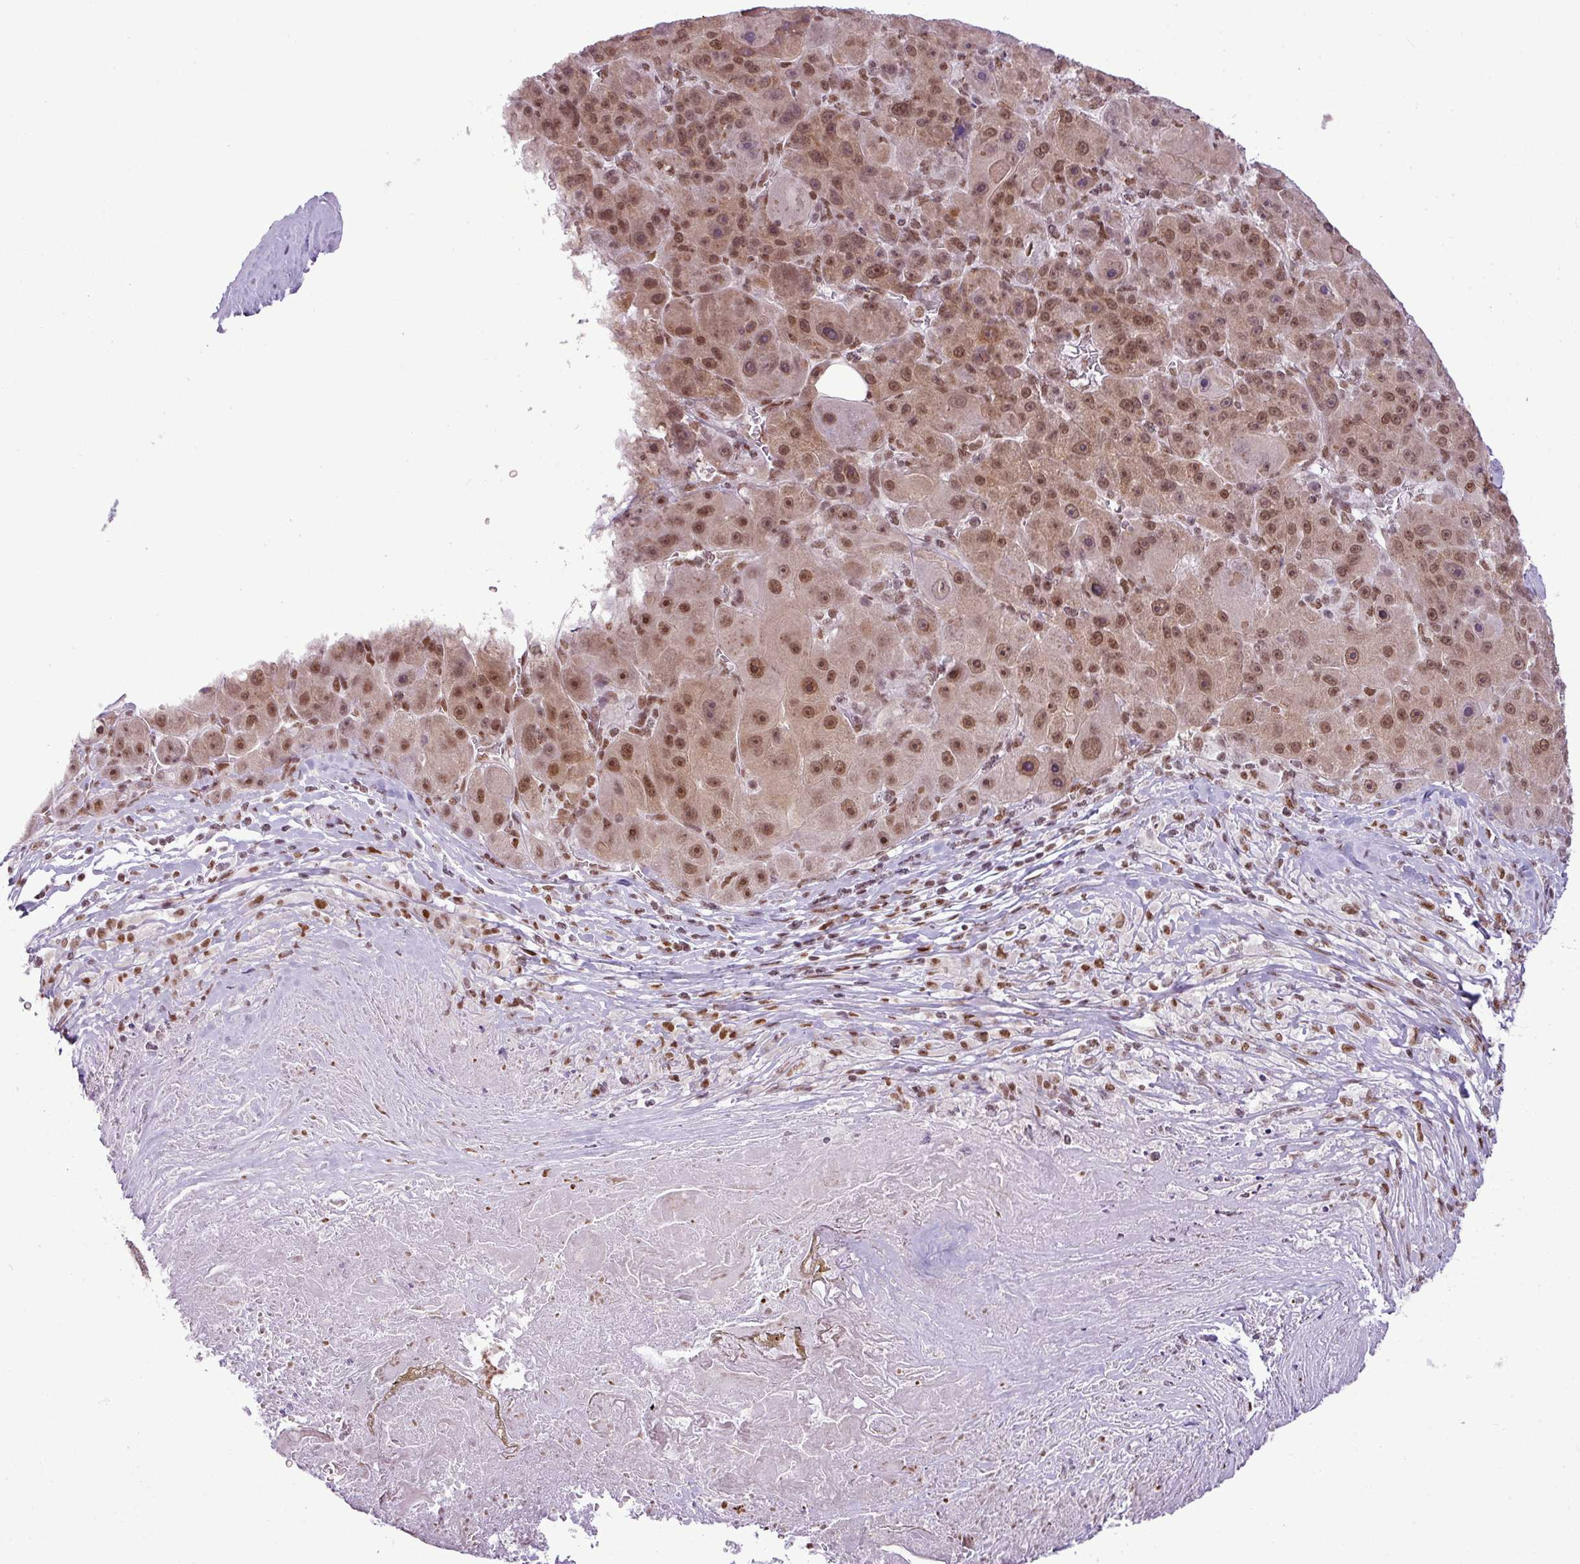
{"staining": {"intensity": "moderate", "quantity": ">75%", "location": "cytoplasmic/membranous,nuclear"}, "tissue": "liver cancer", "cell_type": "Tumor cells", "image_type": "cancer", "snomed": [{"axis": "morphology", "description": "Carcinoma, Hepatocellular, NOS"}, {"axis": "topography", "description": "Liver"}], "caption": "DAB immunohistochemical staining of liver hepatocellular carcinoma demonstrates moderate cytoplasmic/membranous and nuclear protein staining in approximately >75% of tumor cells. (IHC, brightfield microscopy, high magnification).", "gene": "ARL6IP4", "patient": {"sex": "male", "age": 76}}